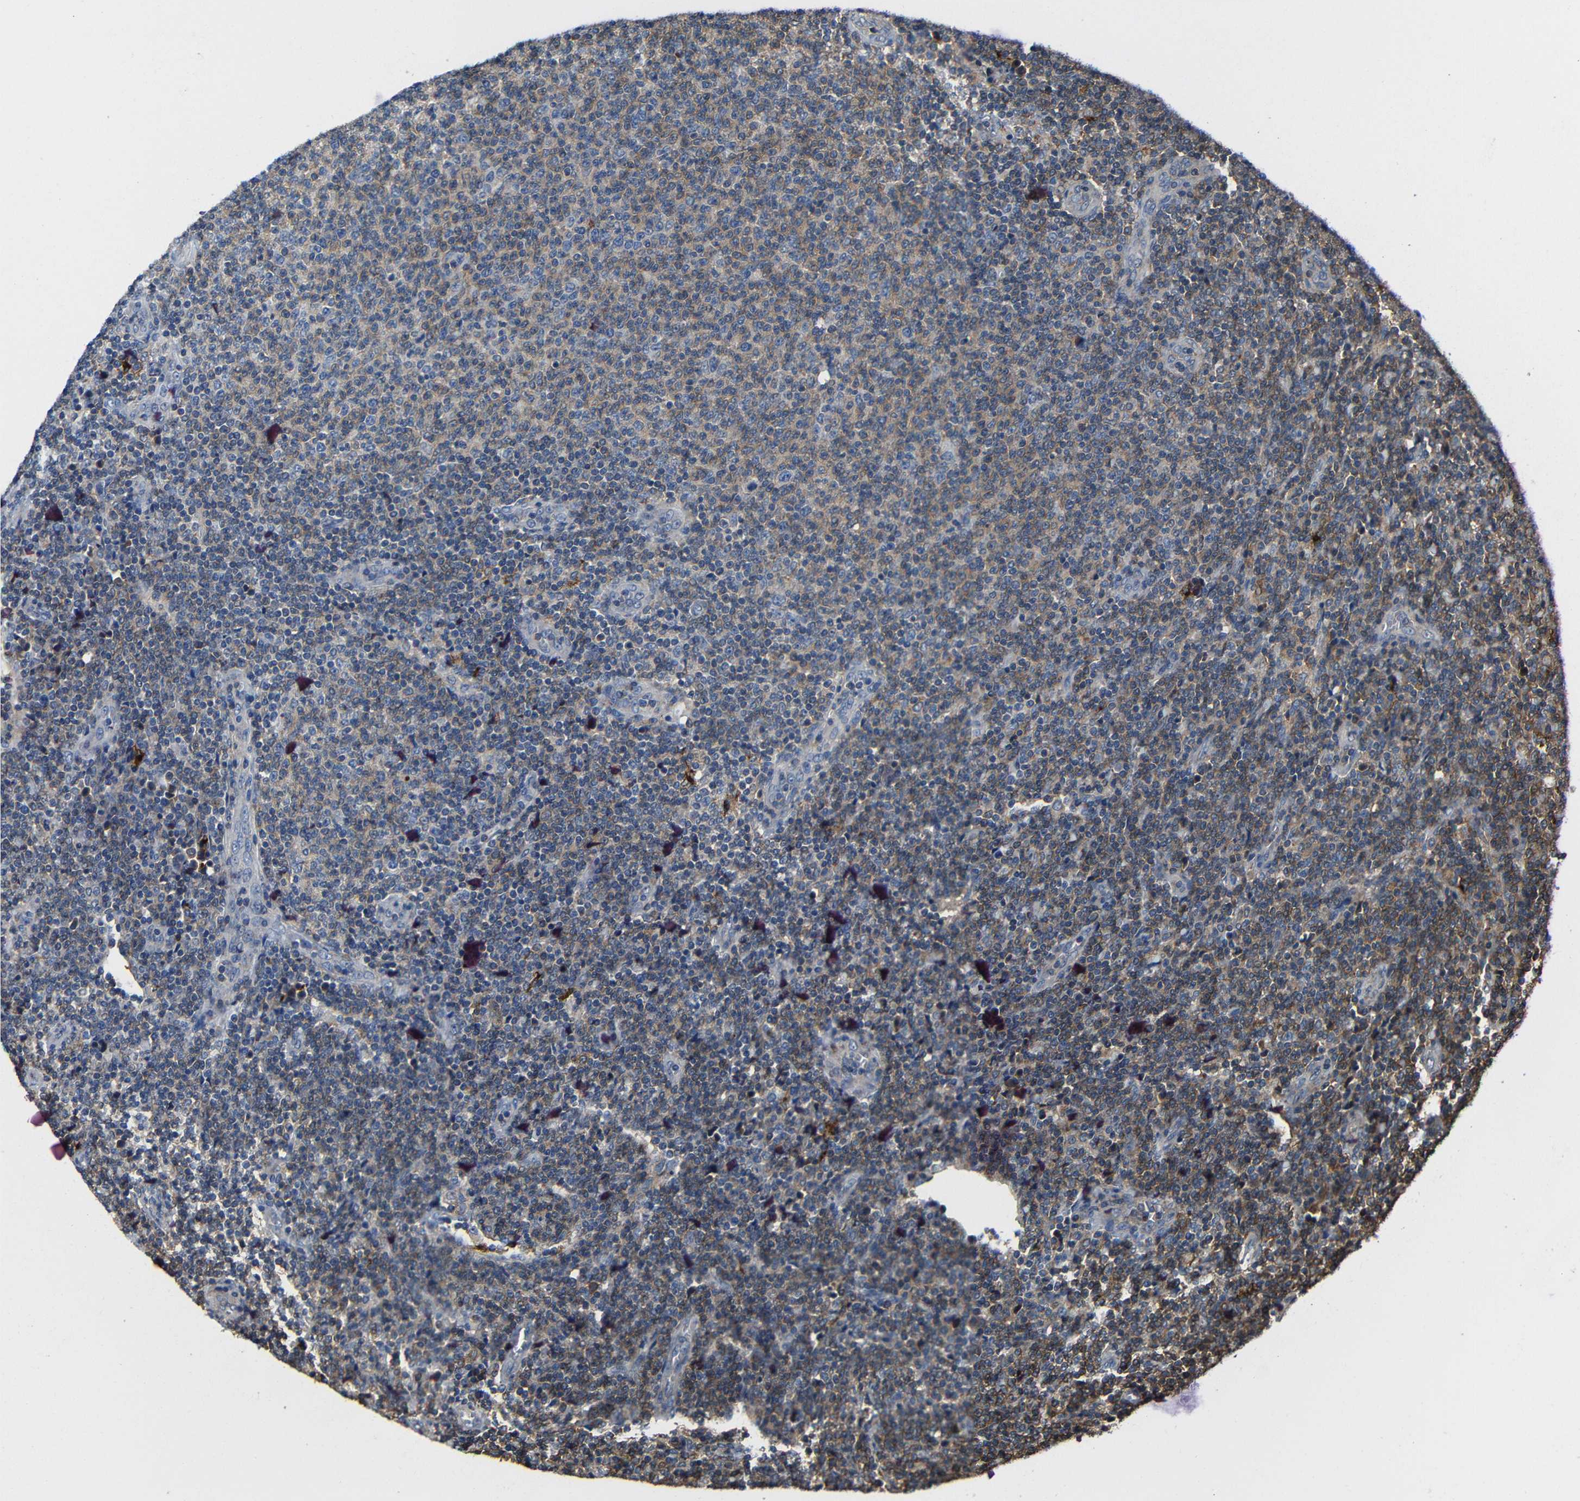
{"staining": {"intensity": "weak", "quantity": ">75%", "location": "cytoplasmic/membranous"}, "tissue": "lymphoma", "cell_type": "Tumor cells", "image_type": "cancer", "snomed": [{"axis": "morphology", "description": "Malignant lymphoma, non-Hodgkin's type, Low grade"}, {"axis": "topography", "description": "Lymph node"}], "caption": "Protein staining of lymphoma tissue shows weak cytoplasmic/membranous expression in about >75% of tumor cells.", "gene": "GDI1", "patient": {"sex": "male", "age": 66}}